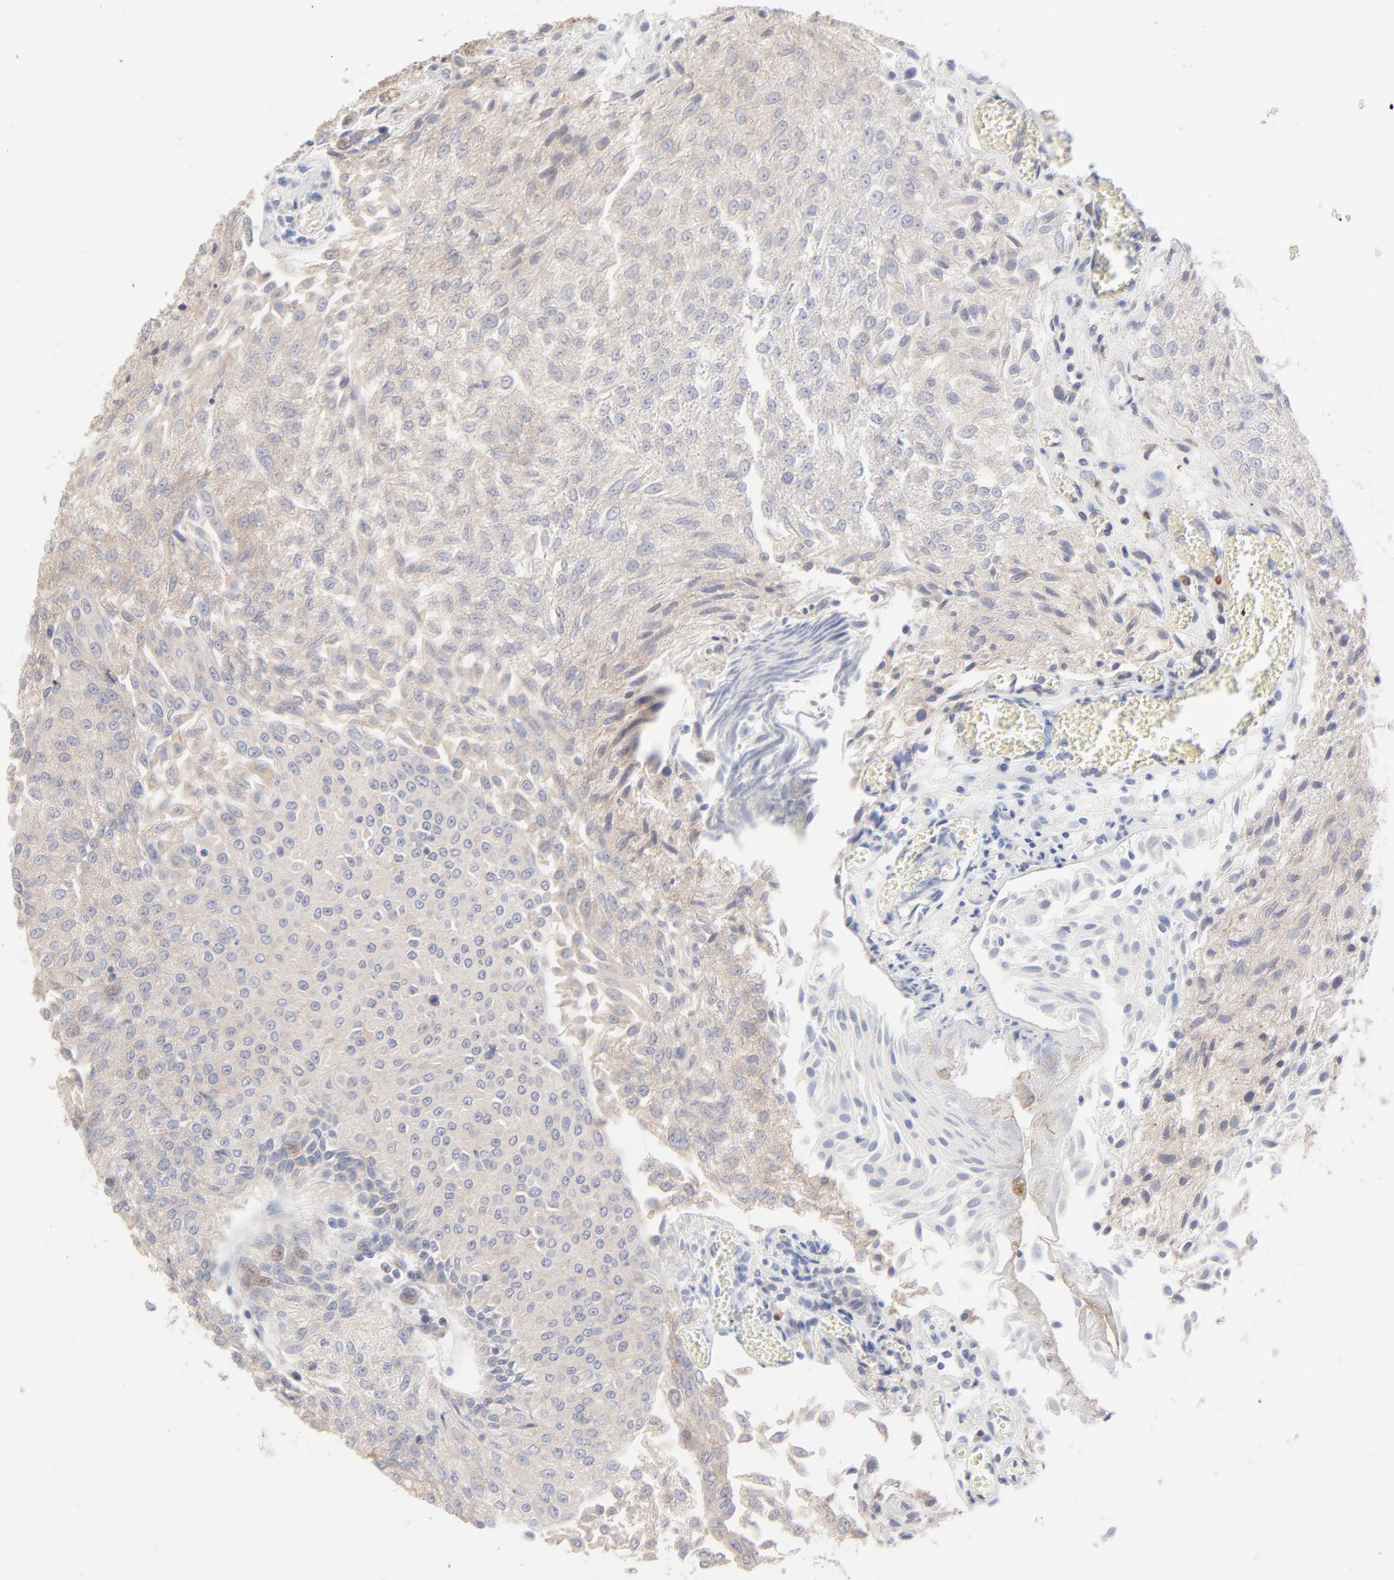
{"staining": {"intensity": "weak", "quantity": "25%-75%", "location": "cytoplasmic/membranous"}, "tissue": "urothelial cancer", "cell_type": "Tumor cells", "image_type": "cancer", "snomed": [{"axis": "morphology", "description": "Urothelial carcinoma, Low grade"}, {"axis": "topography", "description": "Urinary bladder"}], "caption": "Brown immunohistochemical staining in low-grade urothelial carcinoma displays weak cytoplasmic/membranous expression in approximately 25%-75% of tumor cells.", "gene": "RPS21", "patient": {"sex": "male", "age": 86}}